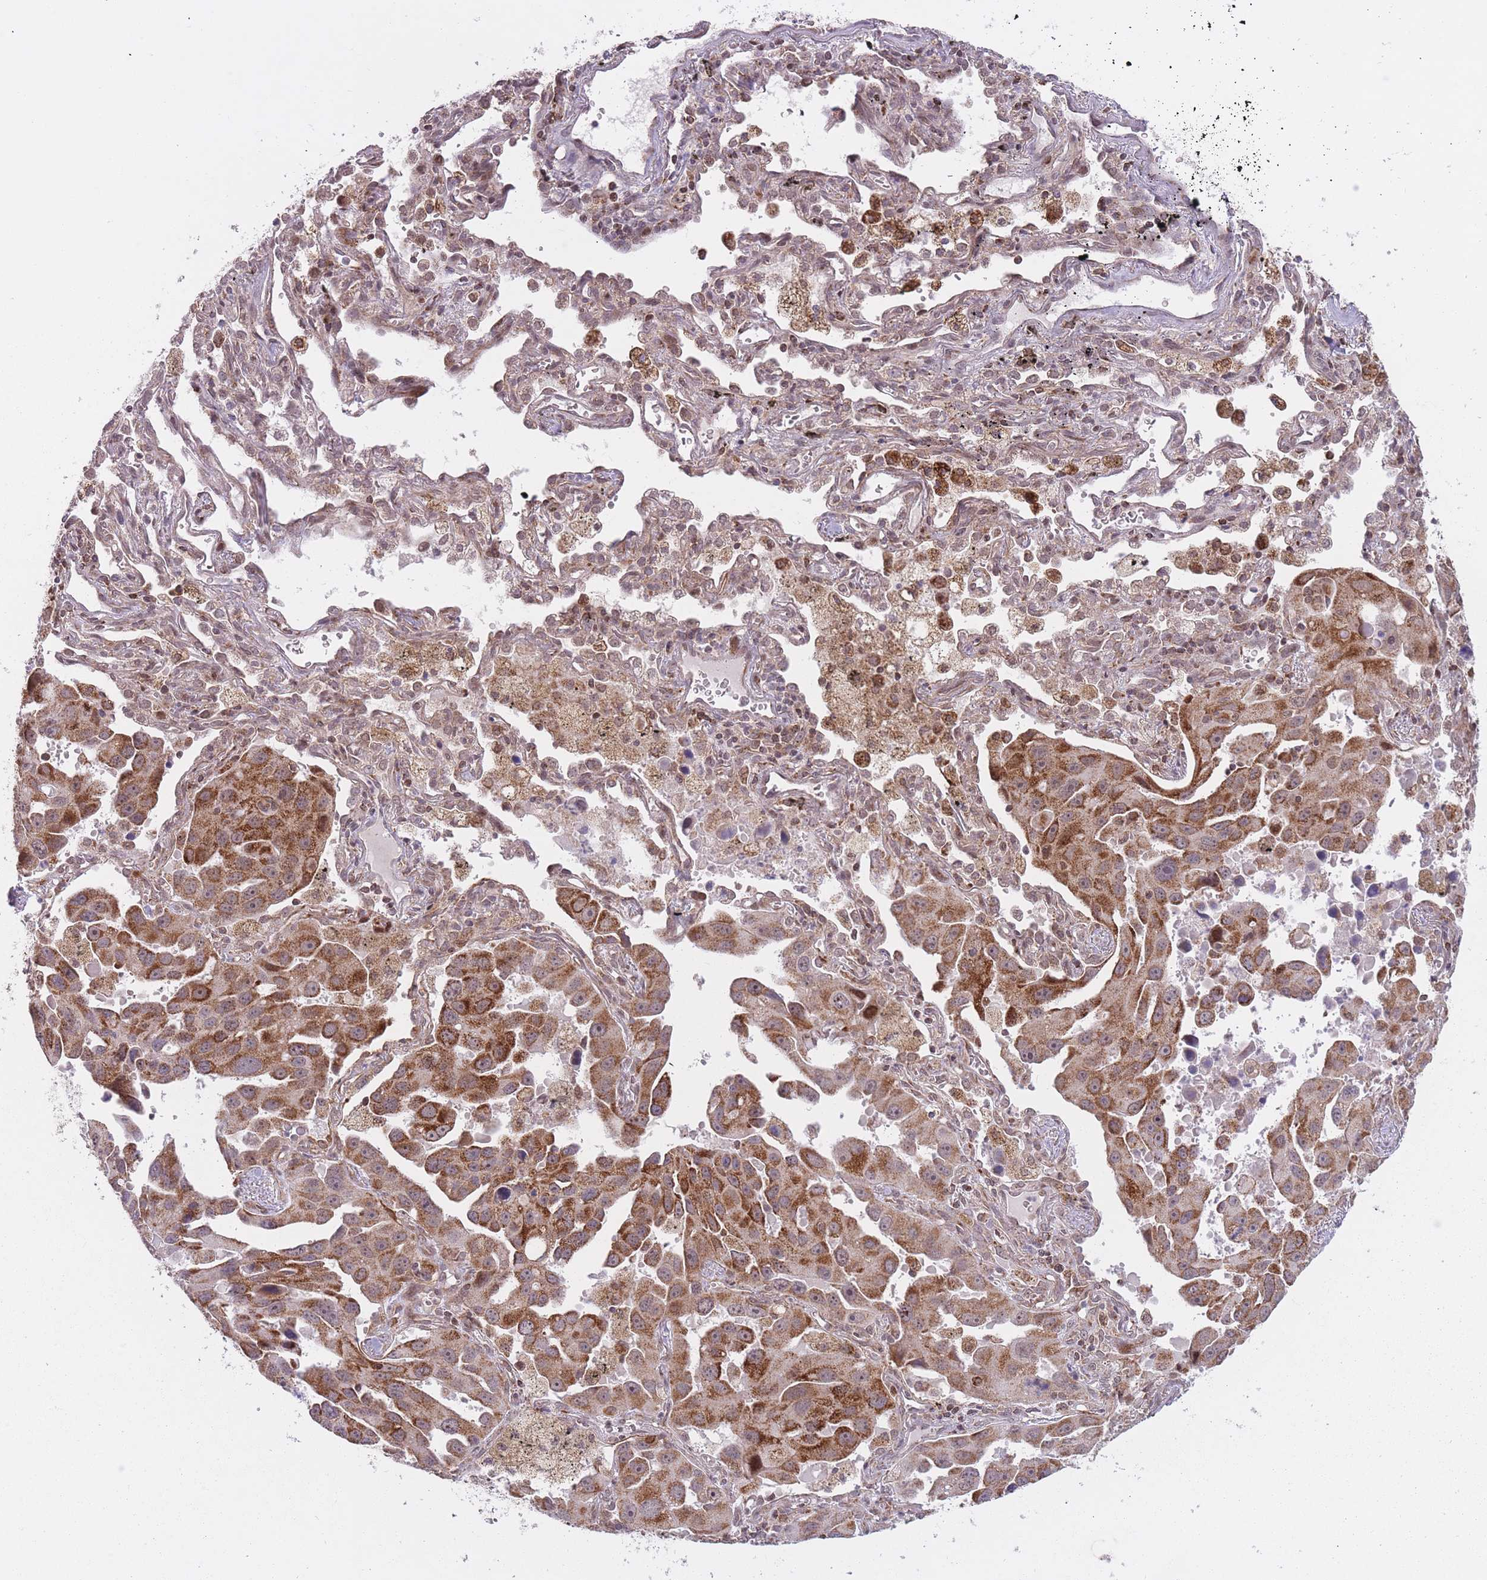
{"staining": {"intensity": "moderate", "quantity": ">75%", "location": "cytoplasmic/membranous"}, "tissue": "lung cancer", "cell_type": "Tumor cells", "image_type": "cancer", "snomed": [{"axis": "morphology", "description": "Adenocarcinoma, NOS"}, {"axis": "topography", "description": "Lung"}], "caption": "This image displays immunohistochemistry staining of adenocarcinoma (lung), with medium moderate cytoplasmic/membranous staining in approximately >75% of tumor cells.", "gene": "DPYSL4", "patient": {"sex": "male", "age": 66}}